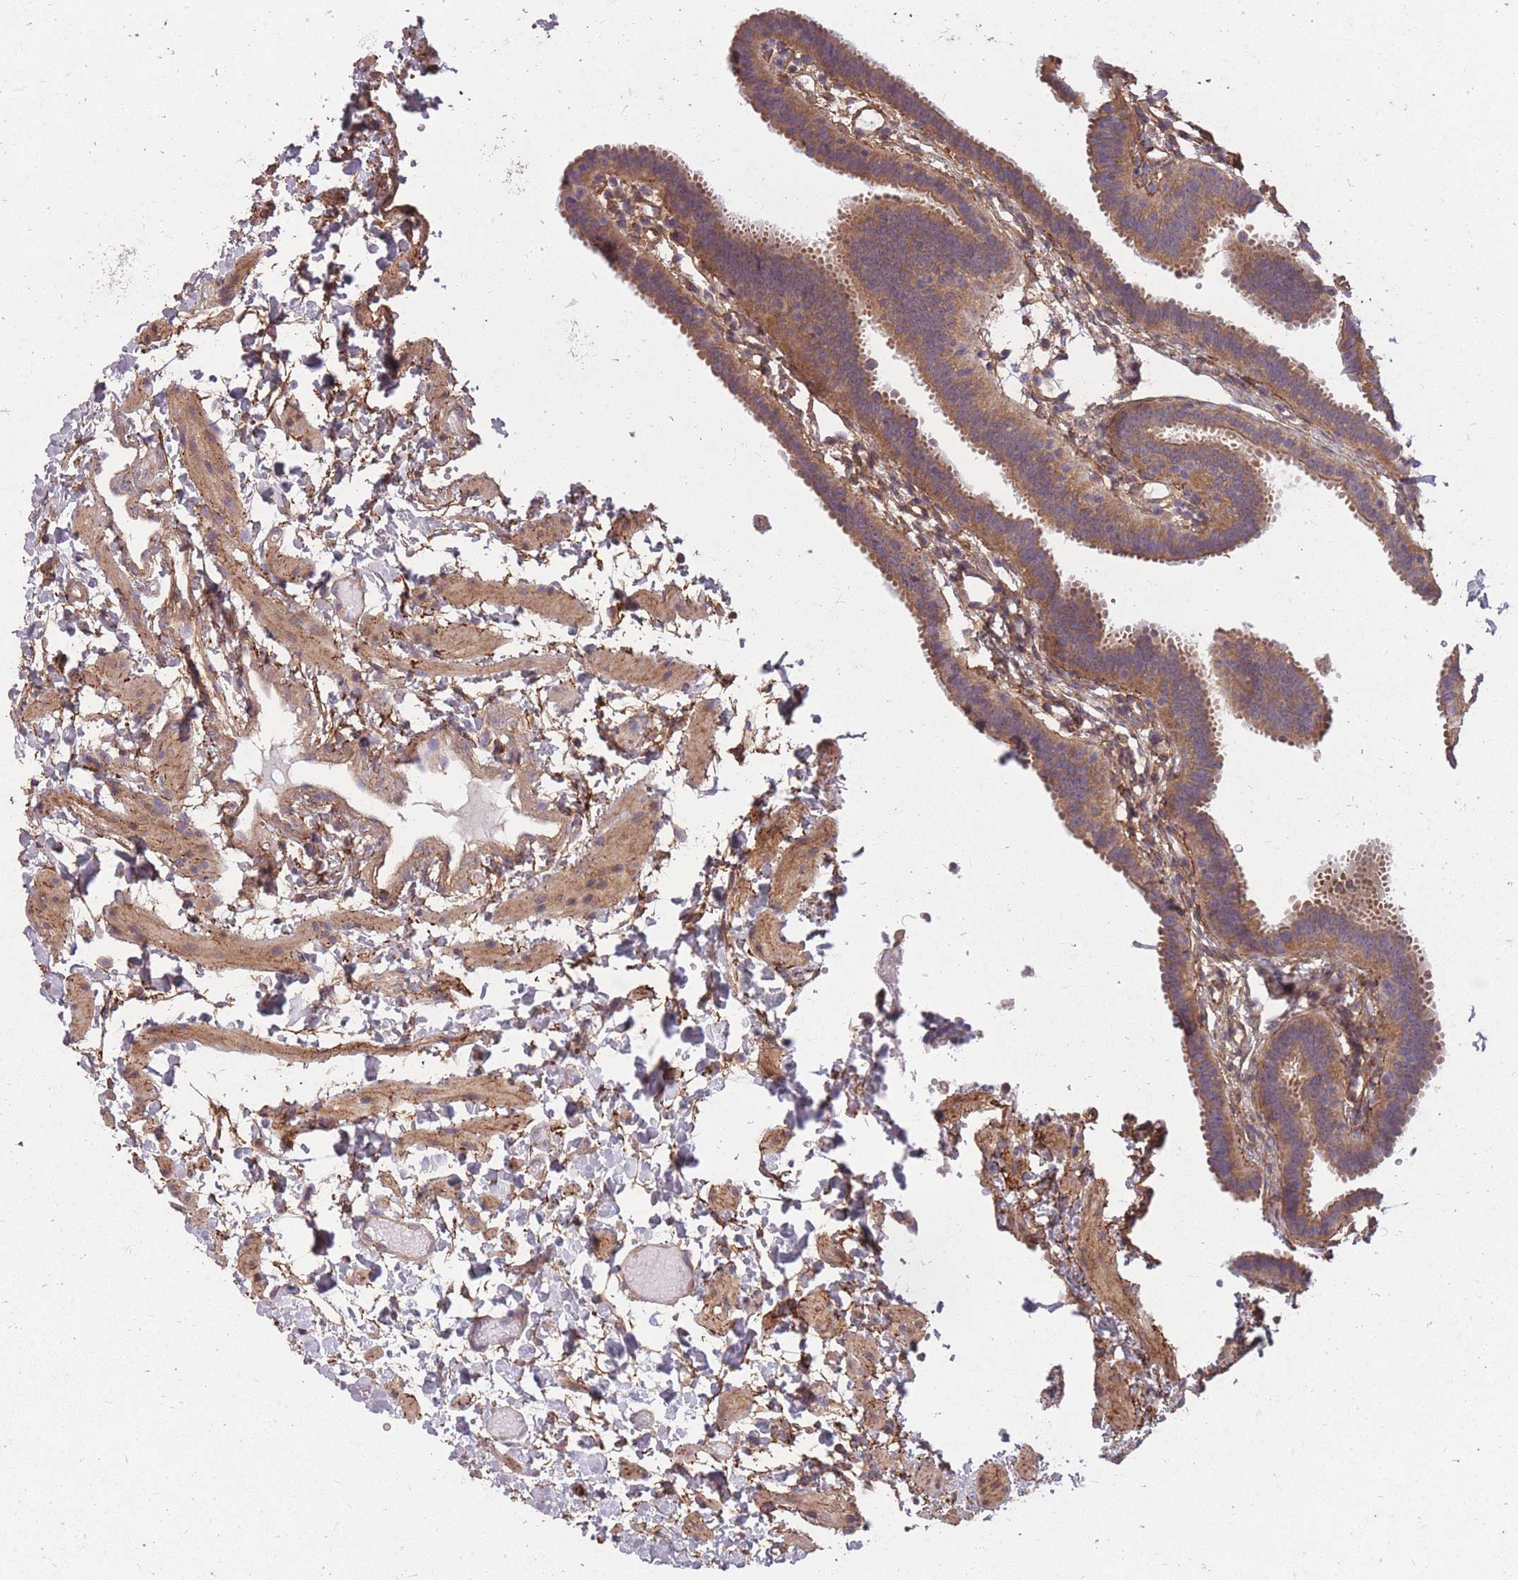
{"staining": {"intensity": "moderate", "quantity": "25%-75%", "location": "cytoplasmic/membranous"}, "tissue": "fallopian tube", "cell_type": "Glandular cells", "image_type": "normal", "snomed": [{"axis": "morphology", "description": "Normal tissue, NOS"}, {"axis": "topography", "description": "Fallopian tube"}], "caption": "This micrograph exhibits immunohistochemistry (IHC) staining of unremarkable fallopian tube, with medium moderate cytoplasmic/membranous positivity in approximately 25%-75% of glandular cells.", "gene": "DYNC1LI2", "patient": {"sex": "female", "age": 37}}